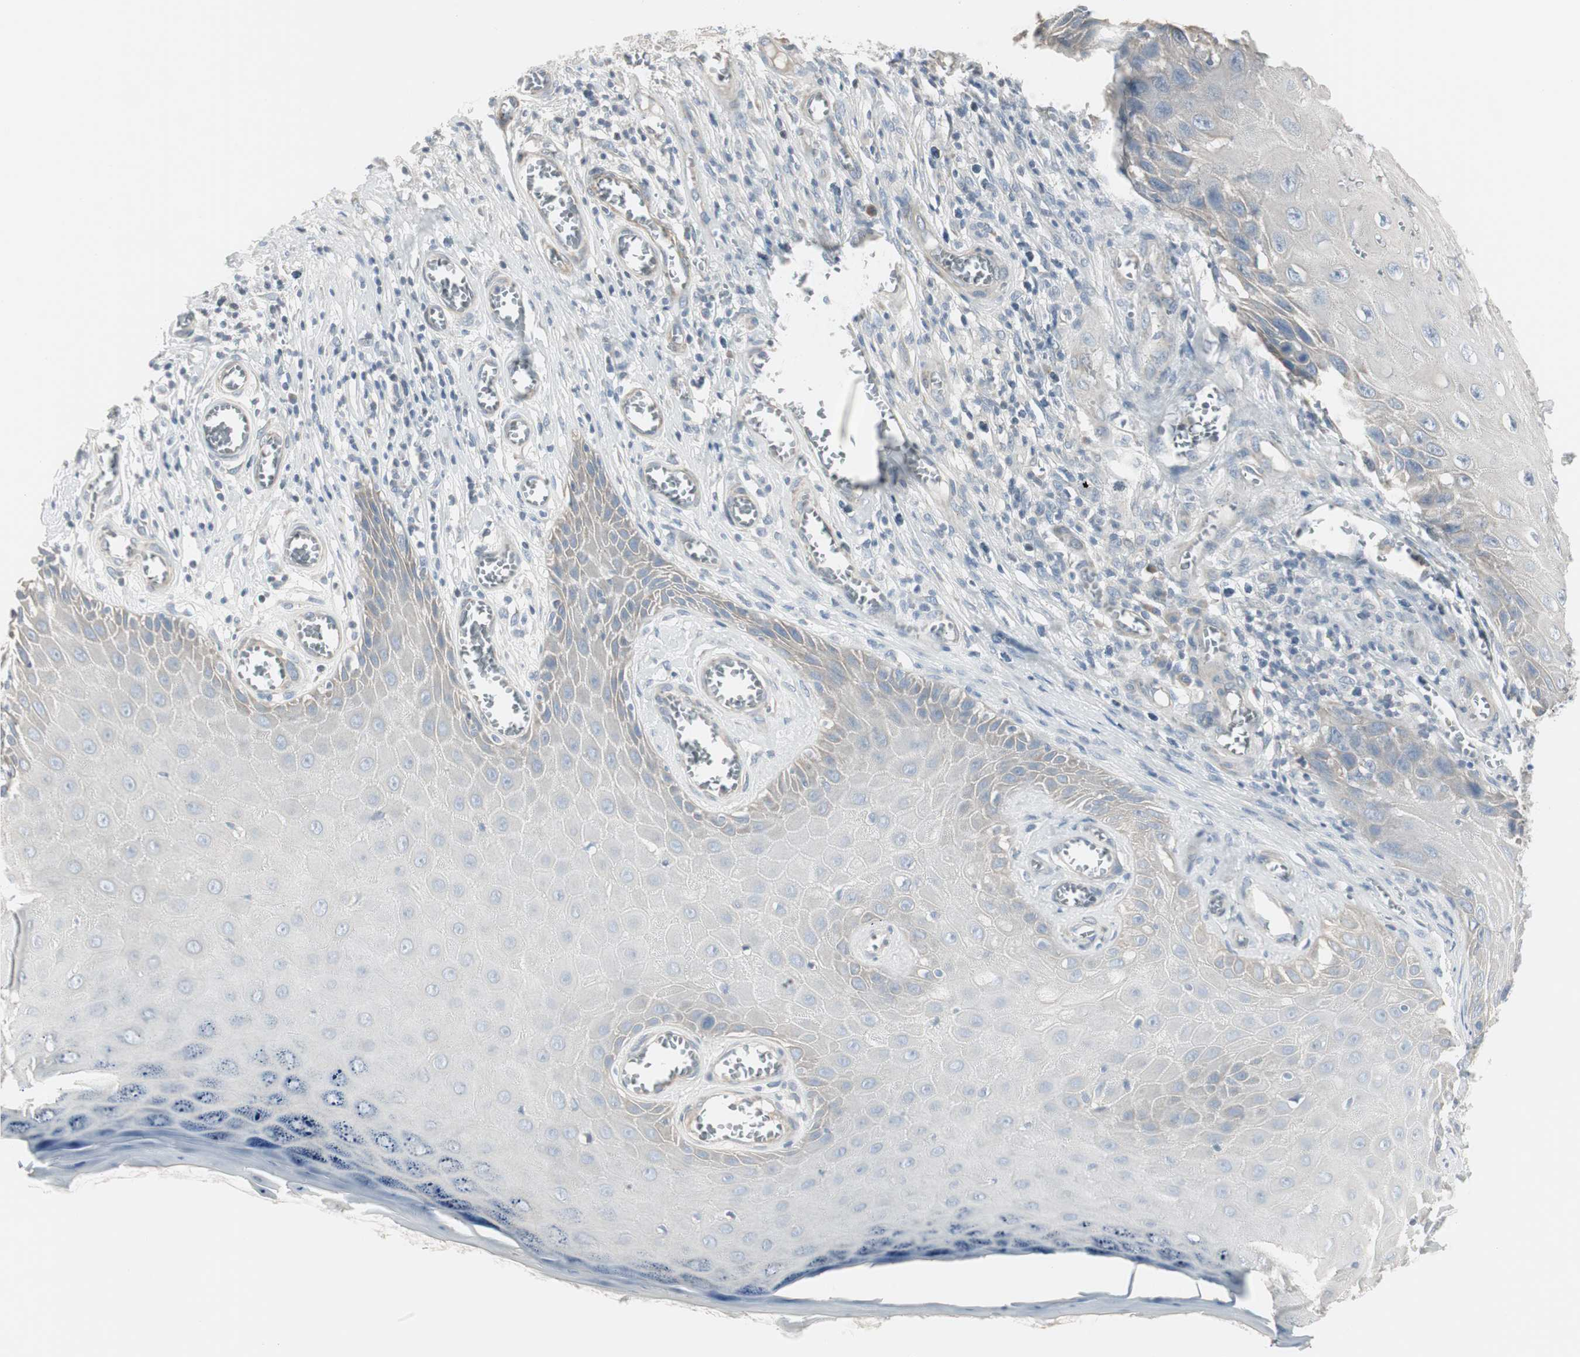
{"staining": {"intensity": "negative", "quantity": "none", "location": "none"}, "tissue": "skin cancer", "cell_type": "Tumor cells", "image_type": "cancer", "snomed": [{"axis": "morphology", "description": "Squamous cell carcinoma, NOS"}, {"axis": "topography", "description": "Skin"}], "caption": "Tumor cells are negative for brown protein staining in skin squamous cell carcinoma.", "gene": "DMPK", "patient": {"sex": "female", "age": 73}}